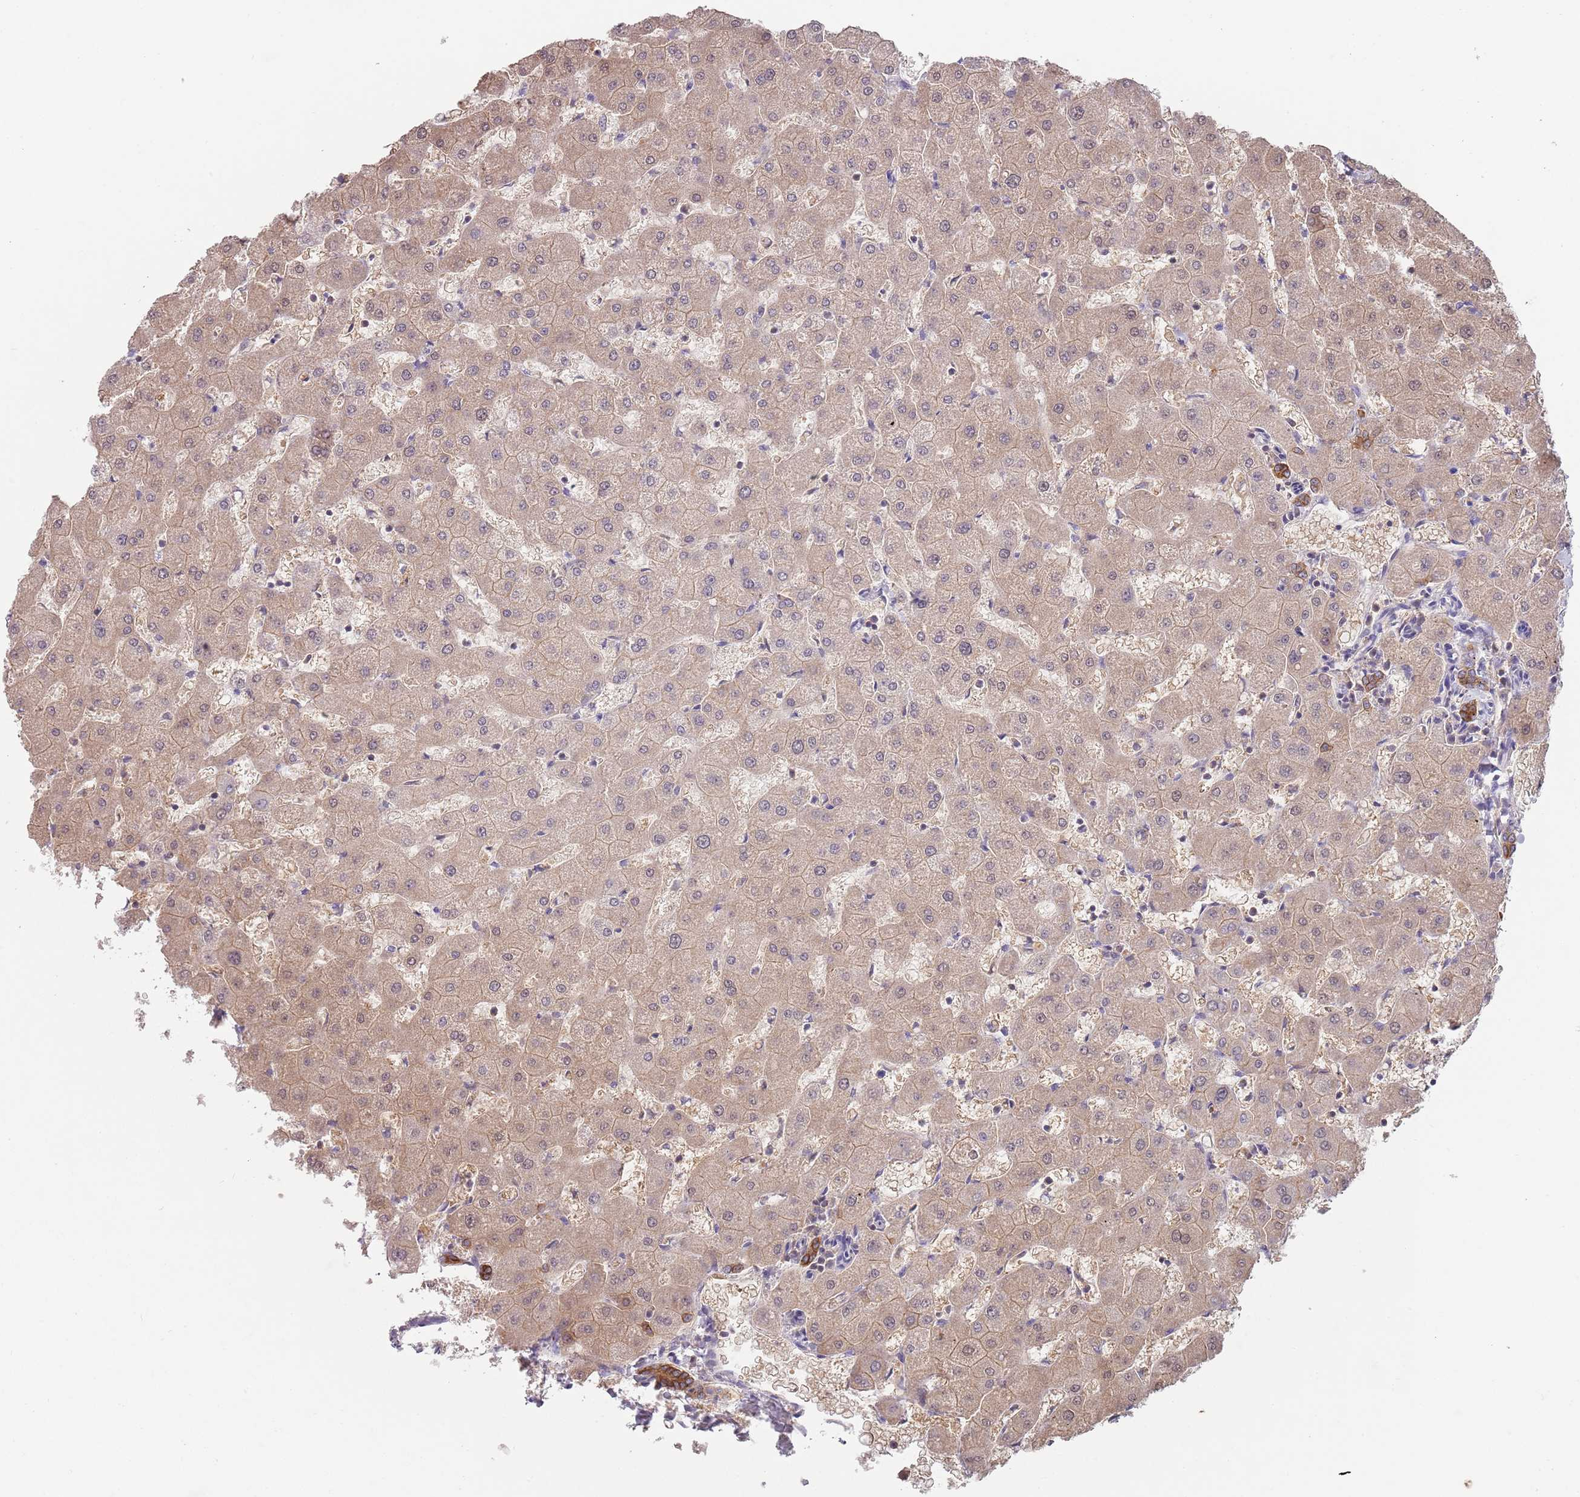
{"staining": {"intensity": "strong", "quantity": ">75%", "location": "cytoplasmic/membranous"}, "tissue": "liver", "cell_type": "Cholangiocytes", "image_type": "normal", "snomed": [{"axis": "morphology", "description": "Normal tissue, NOS"}, {"axis": "topography", "description": "Liver"}], "caption": "Immunohistochemical staining of unremarkable human liver displays >75% levels of strong cytoplasmic/membranous protein expression in approximately >75% of cholangiocytes.", "gene": "GSDMD", "patient": {"sex": "female", "age": 63}}